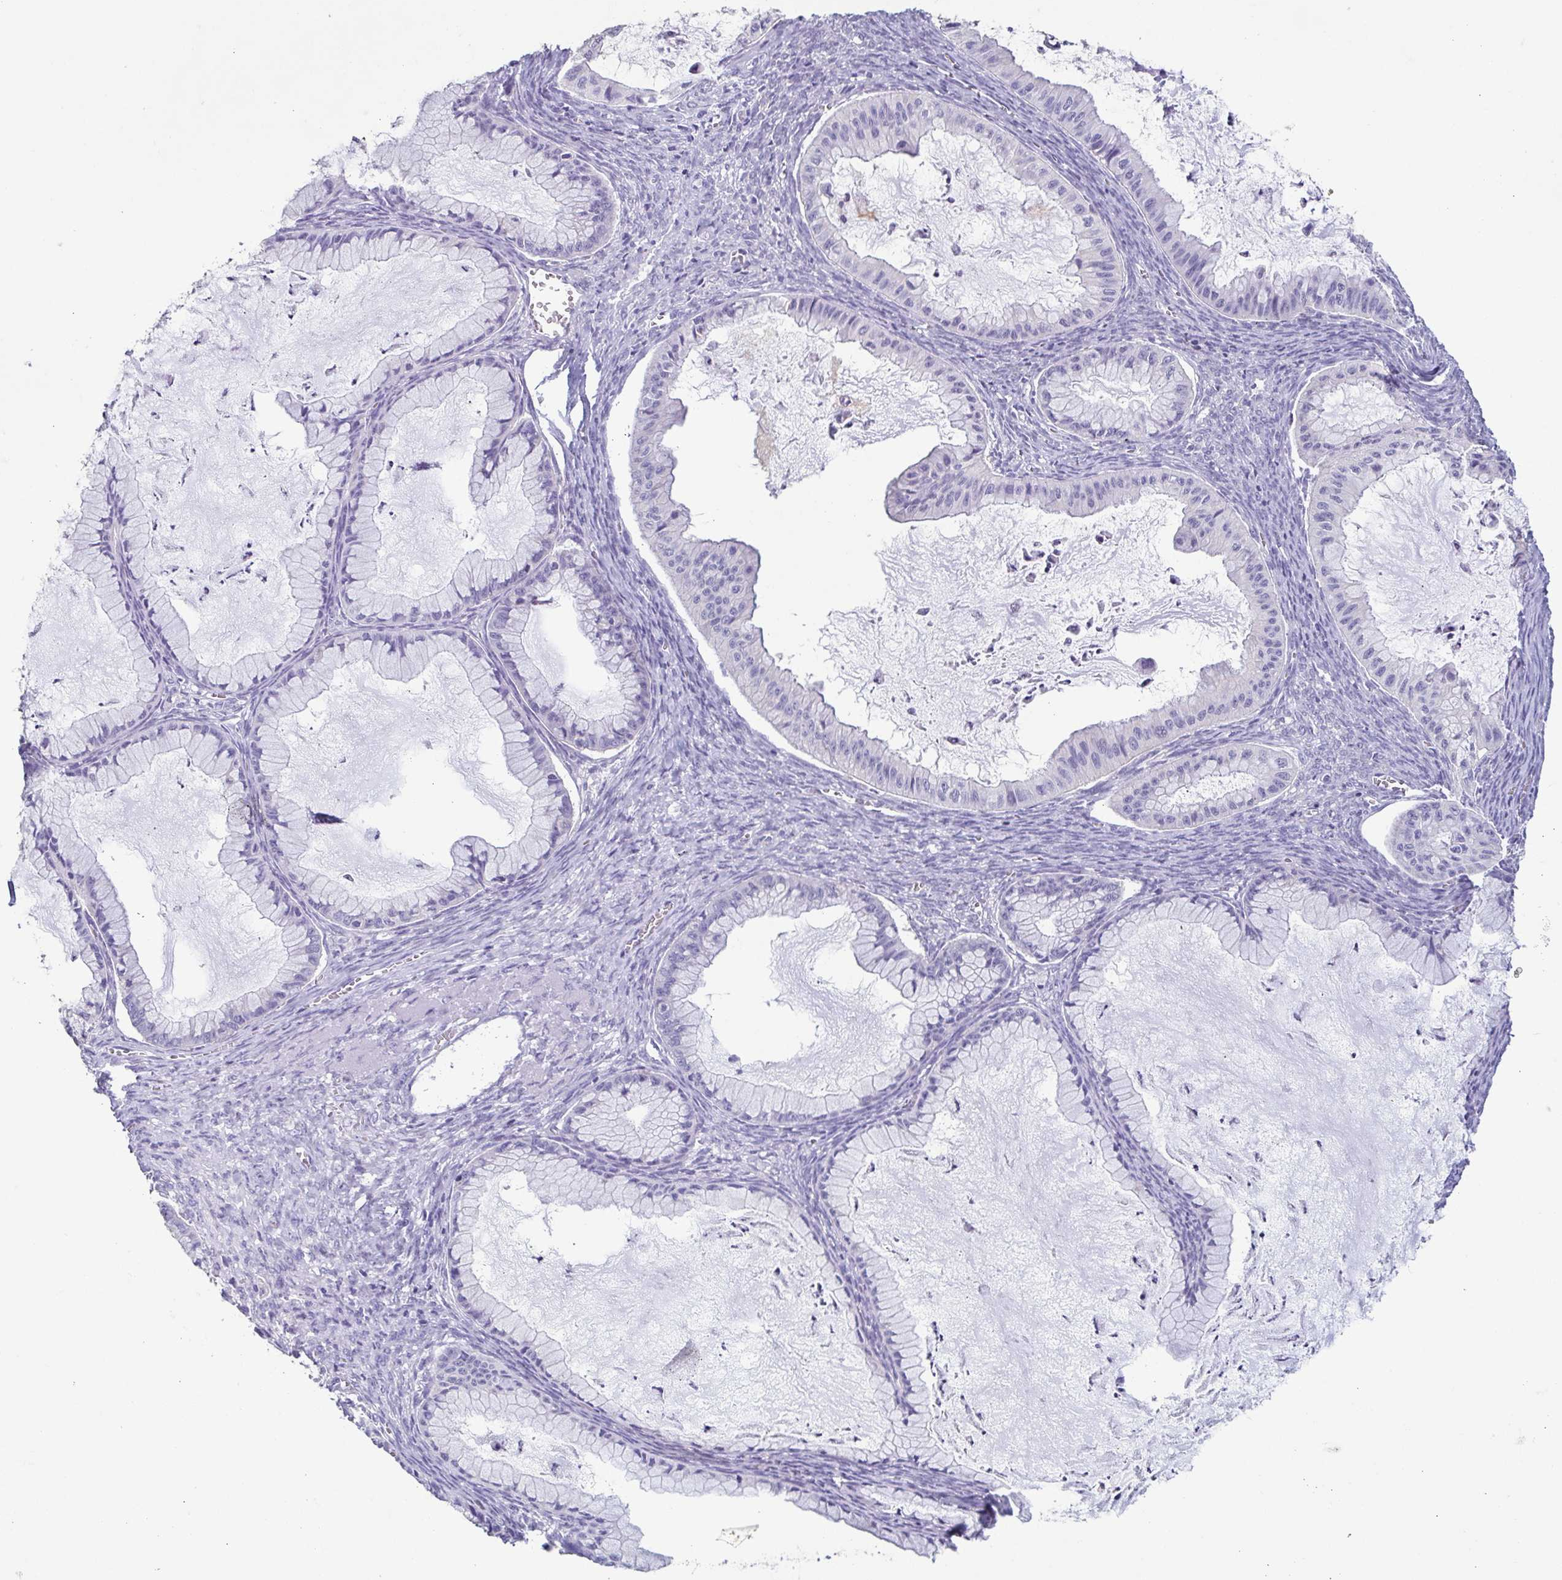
{"staining": {"intensity": "negative", "quantity": "none", "location": "none"}, "tissue": "ovarian cancer", "cell_type": "Tumor cells", "image_type": "cancer", "snomed": [{"axis": "morphology", "description": "Cystadenocarcinoma, mucinous, NOS"}, {"axis": "topography", "description": "Ovary"}], "caption": "IHC histopathology image of ovarian cancer (mucinous cystadenocarcinoma) stained for a protein (brown), which displays no positivity in tumor cells. Nuclei are stained in blue.", "gene": "ATP6V1G2", "patient": {"sex": "female", "age": 72}}